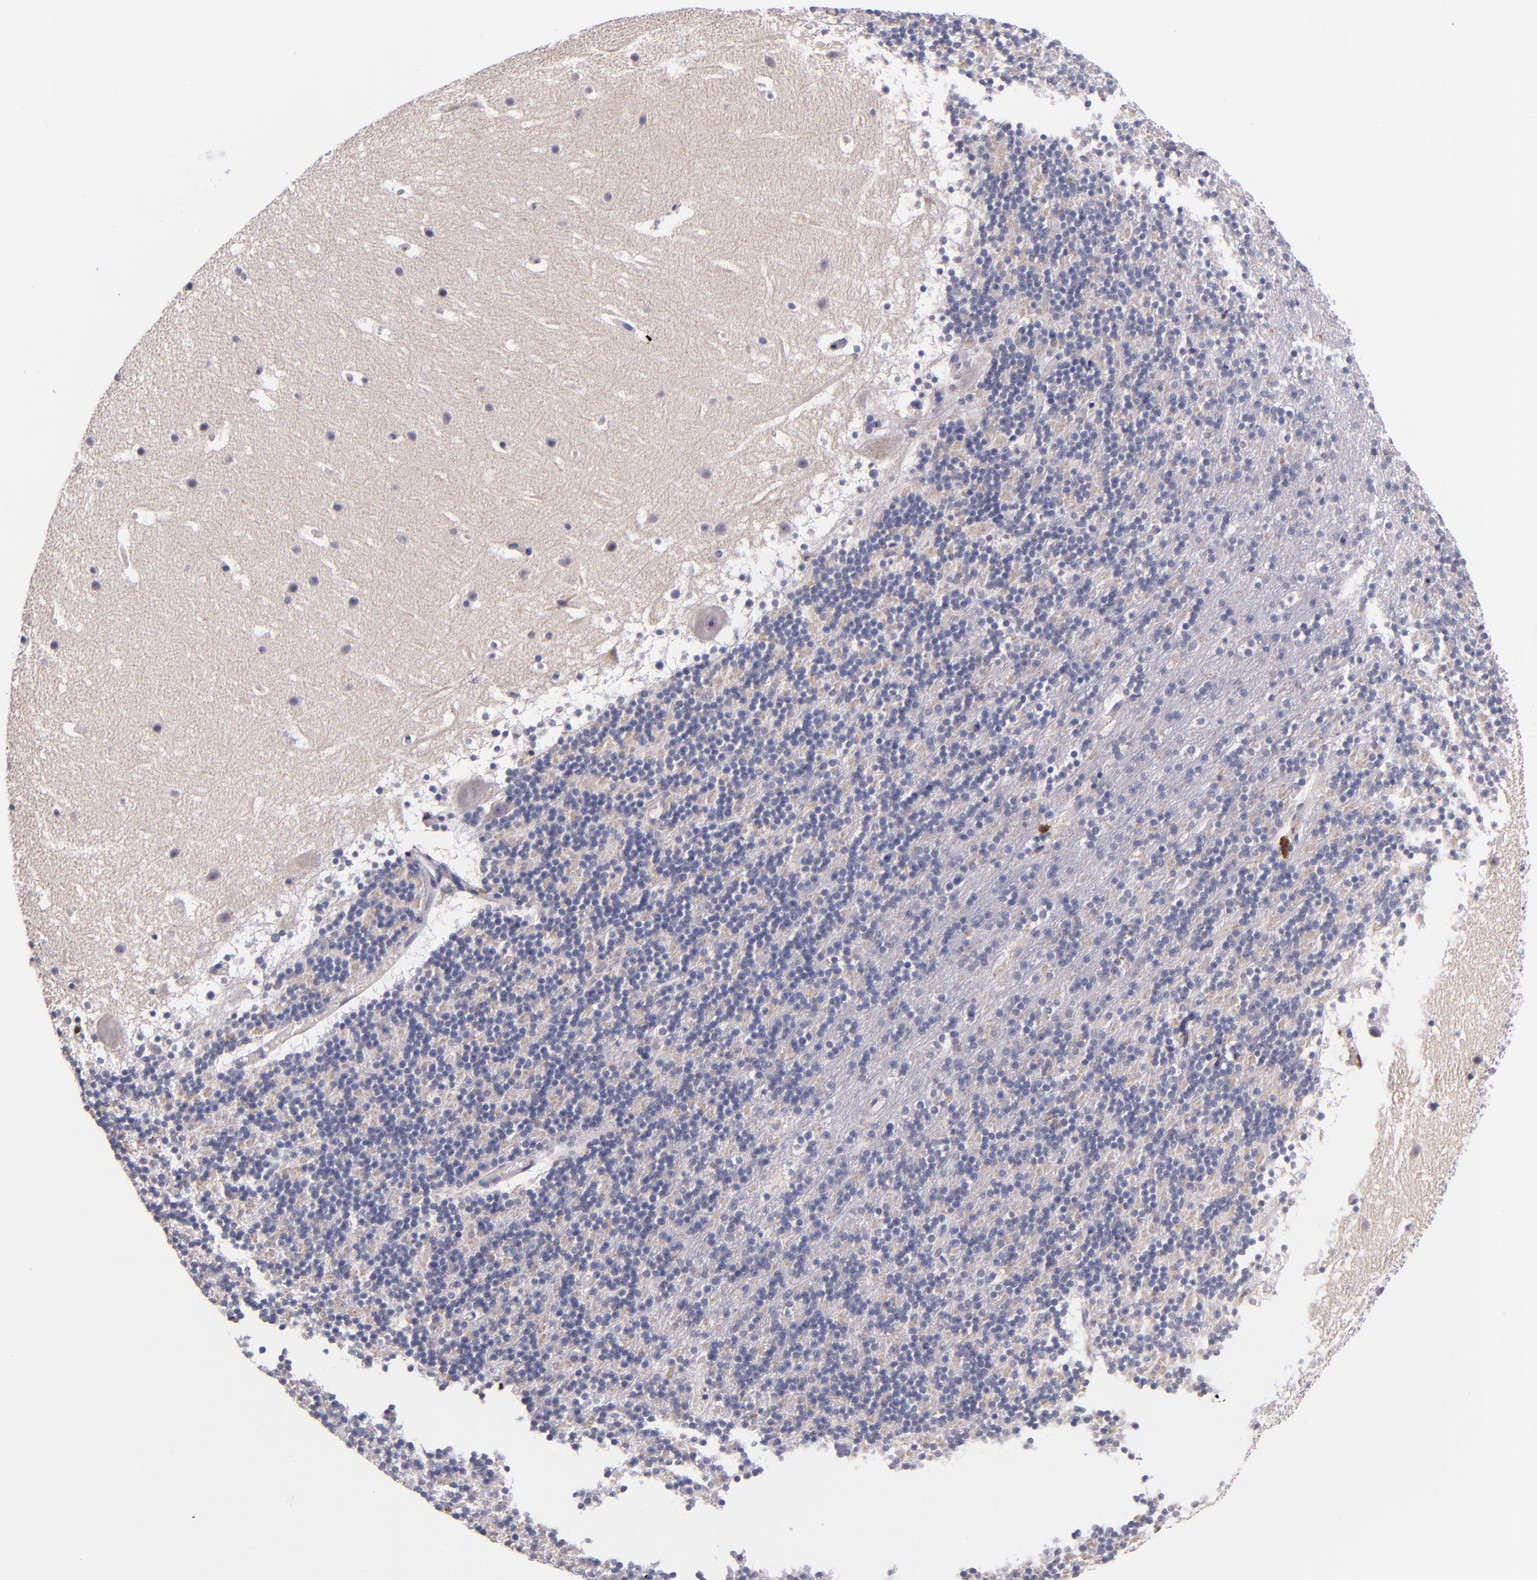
{"staining": {"intensity": "negative", "quantity": "none", "location": "none"}, "tissue": "cerebellum", "cell_type": "Cells in granular layer", "image_type": "normal", "snomed": [{"axis": "morphology", "description": "Normal tissue, NOS"}, {"axis": "topography", "description": "Cerebellum"}], "caption": "DAB immunohistochemical staining of unremarkable human cerebellum reveals no significant staining in cells in granular layer. The staining was performed using DAB to visualize the protein expression in brown, while the nuclei were stained in blue with hematoxylin (Magnification: 20x).", "gene": "RBP4", "patient": {"sex": "male", "age": 45}}